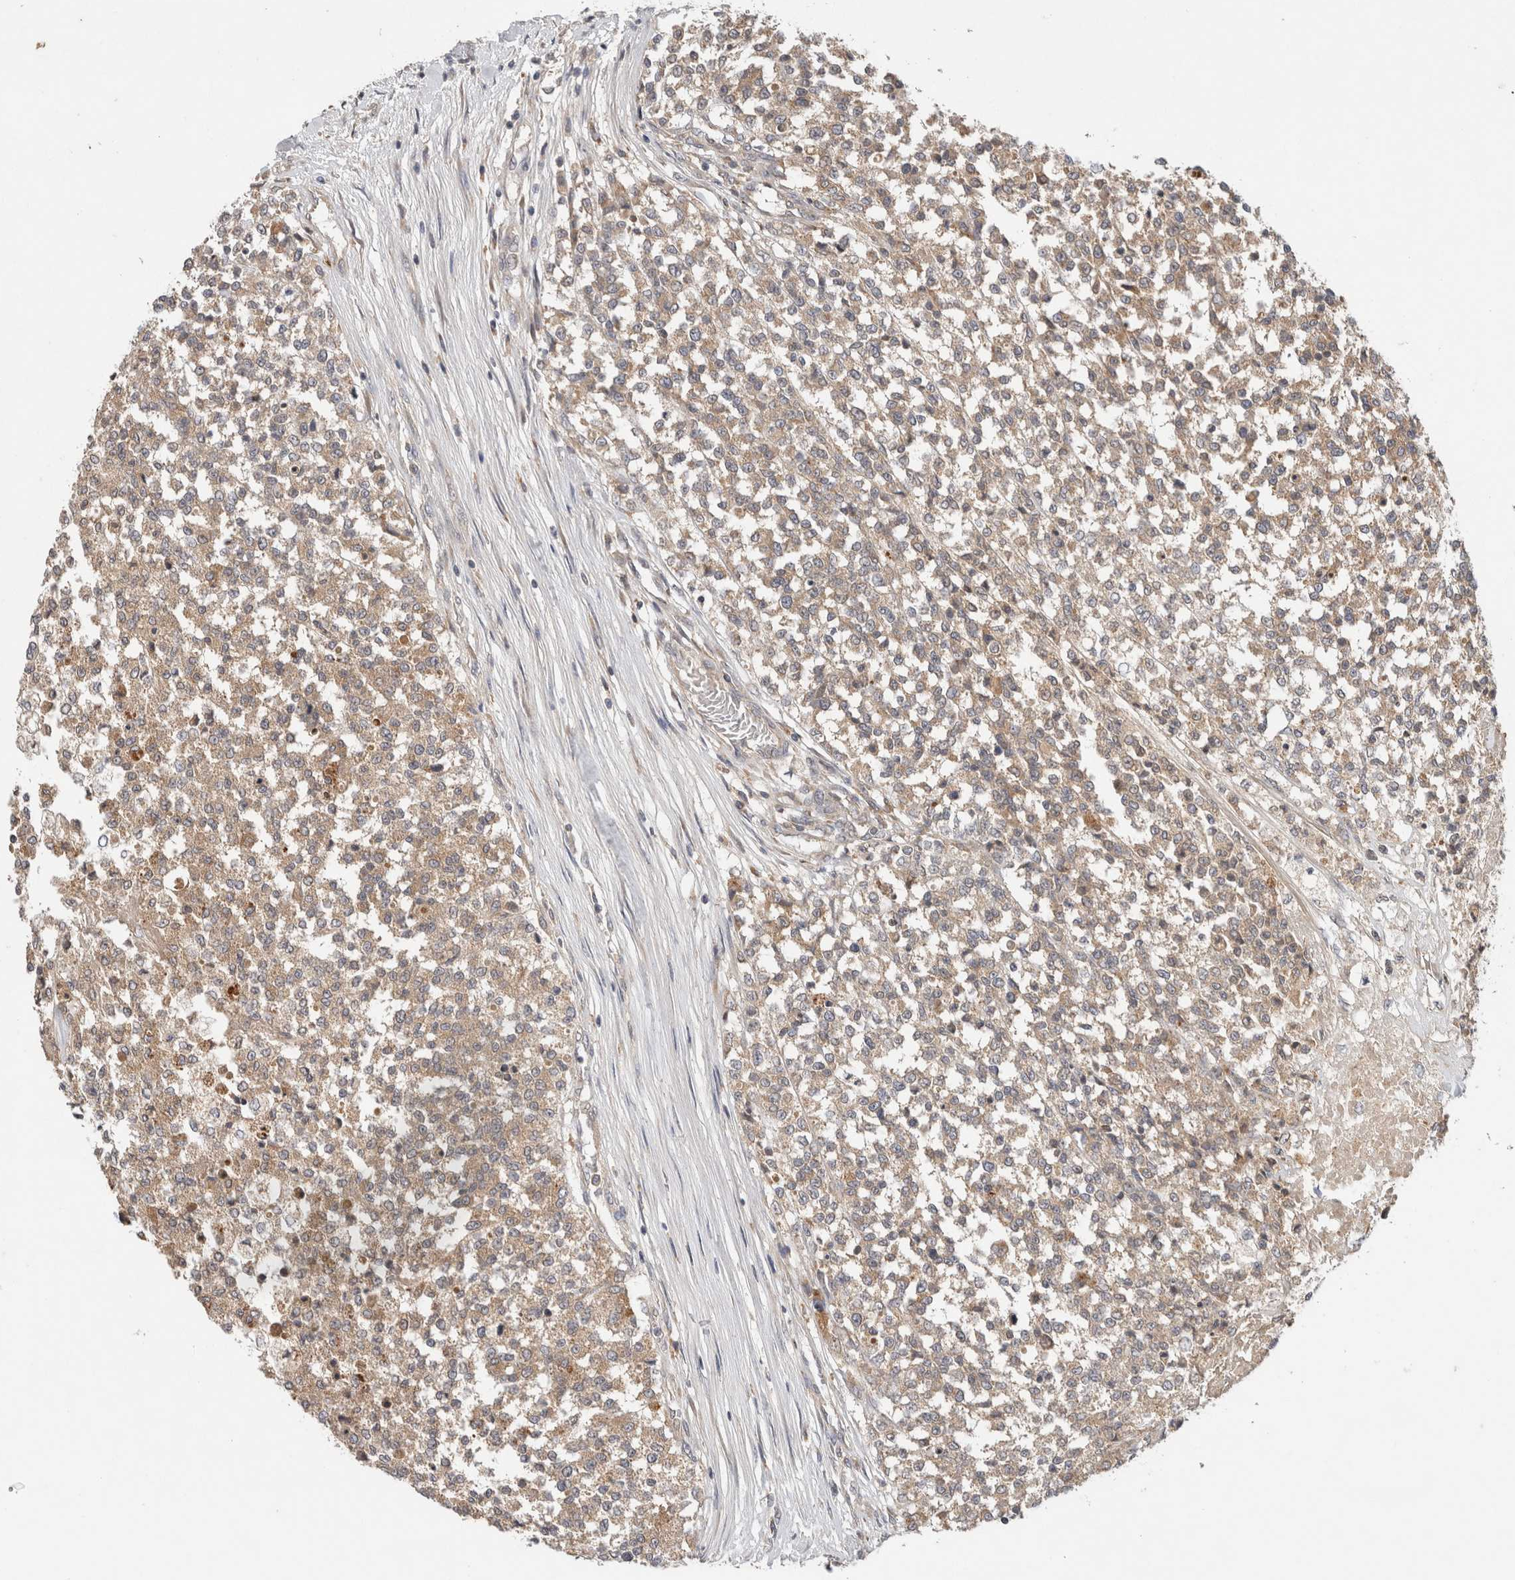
{"staining": {"intensity": "weak", "quantity": ">75%", "location": "cytoplasmic/membranous"}, "tissue": "testis cancer", "cell_type": "Tumor cells", "image_type": "cancer", "snomed": [{"axis": "morphology", "description": "Seminoma, NOS"}, {"axis": "topography", "description": "Testis"}], "caption": "DAB (3,3'-diaminobenzidine) immunohistochemical staining of testis cancer (seminoma) shows weak cytoplasmic/membranous protein staining in approximately >75% of tumor cells.", "gene": "SGK1", "patient": {"sex": "male", "age": 59}}